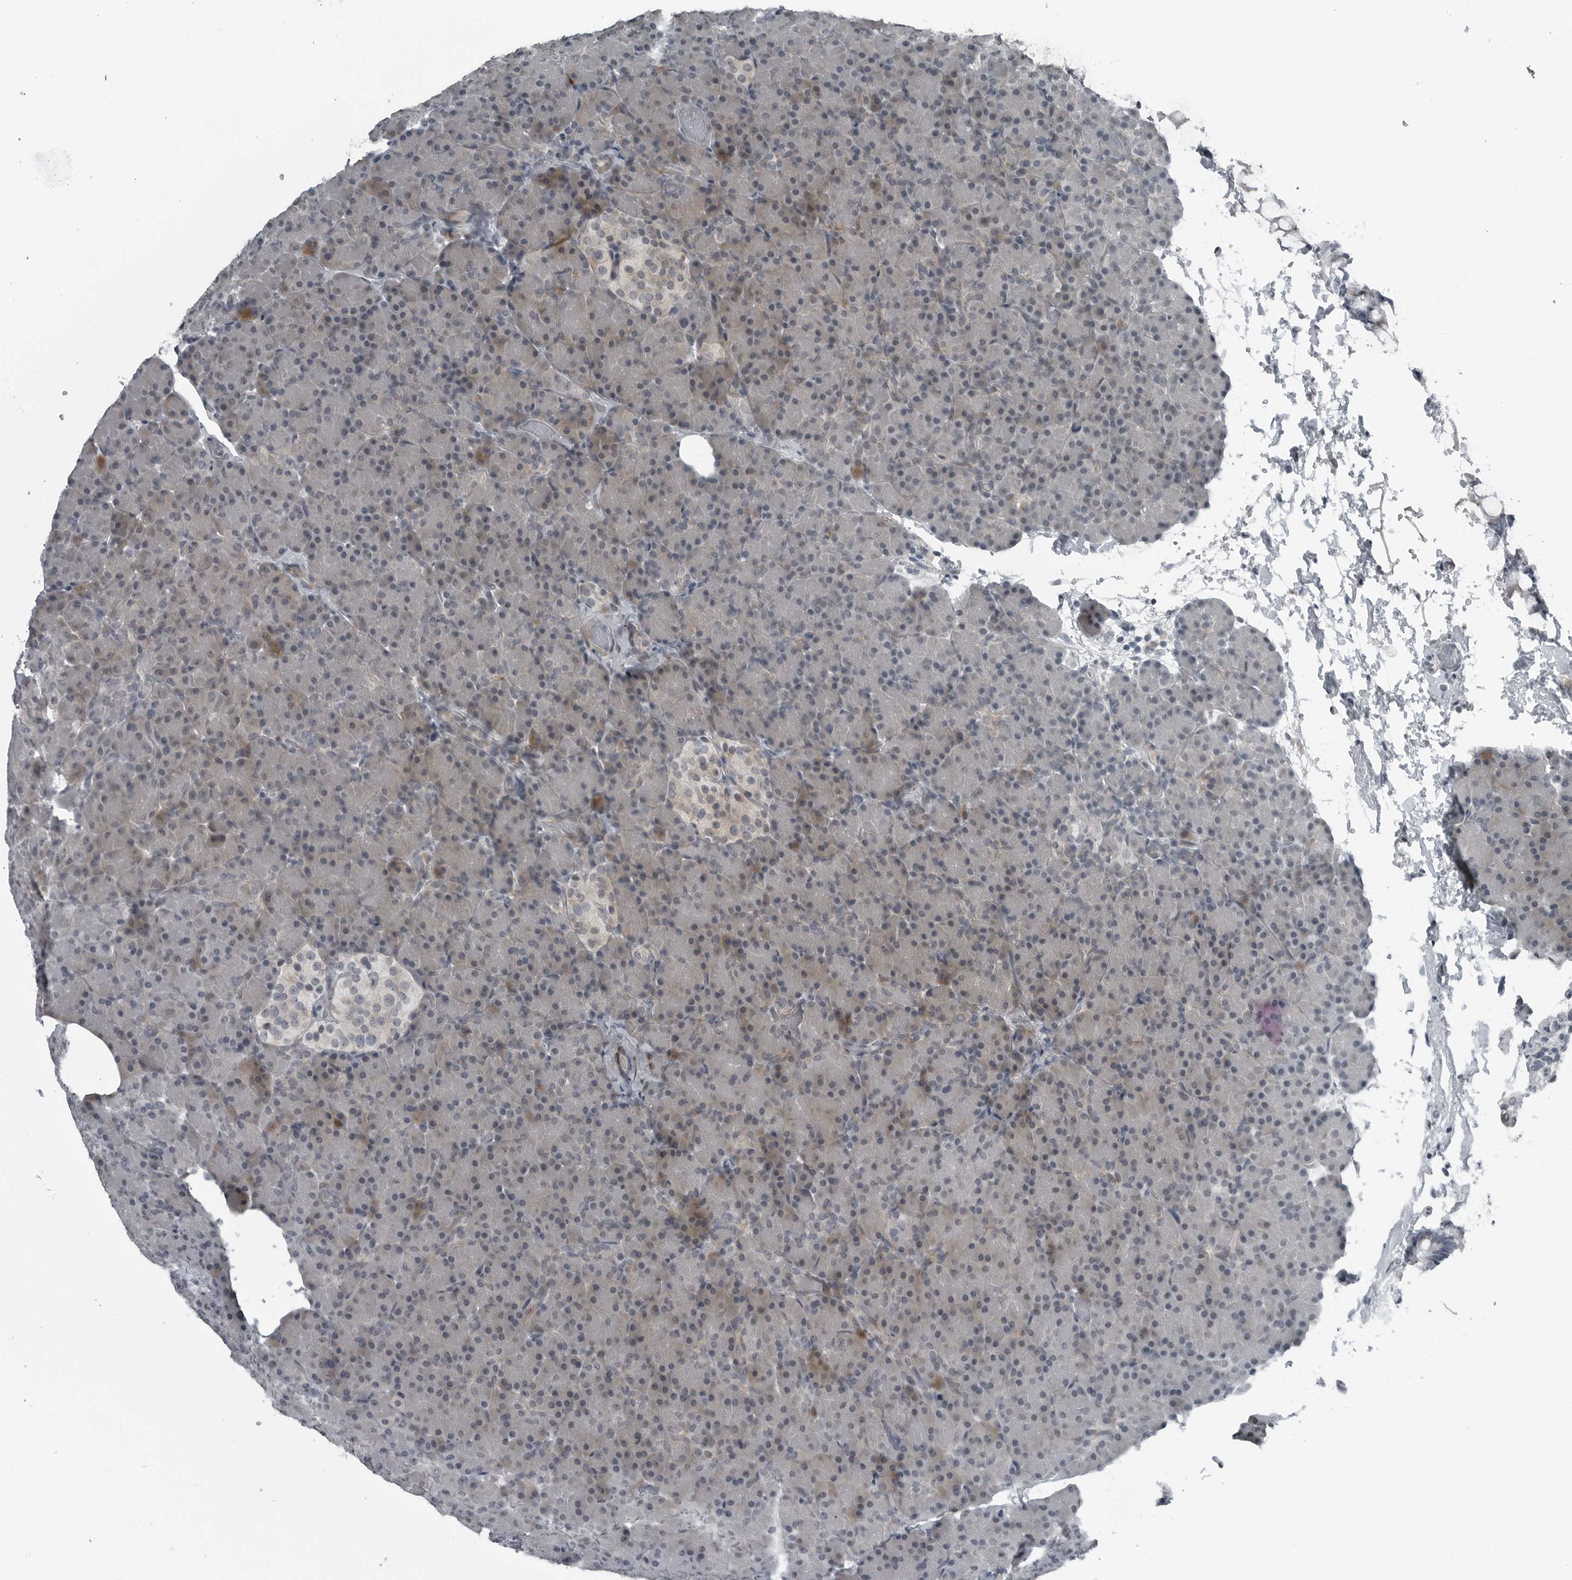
{"staining": {"intensity": "weak", "quantity": "<25%", "location": "cytoplasmic/membranous"}, "tissue": "pancreas", "cell_type": "Exocrine glandular cells", "image_type": "normal", "snomed": [{"axis": "morphology", "description": "Normal tissue, NOS"}, {"axis": "topography", "description": "Pancreas"}], "caption": "Immunohistochemistry (IHC) of unremarkable pancreas demonstrates no positivity in exocrine glandular cells. (Brightfield microscopy of DAB IHC at high magnification).", "gene": "DNAAF11", "patient": {"sex": "female", "age": 43}}